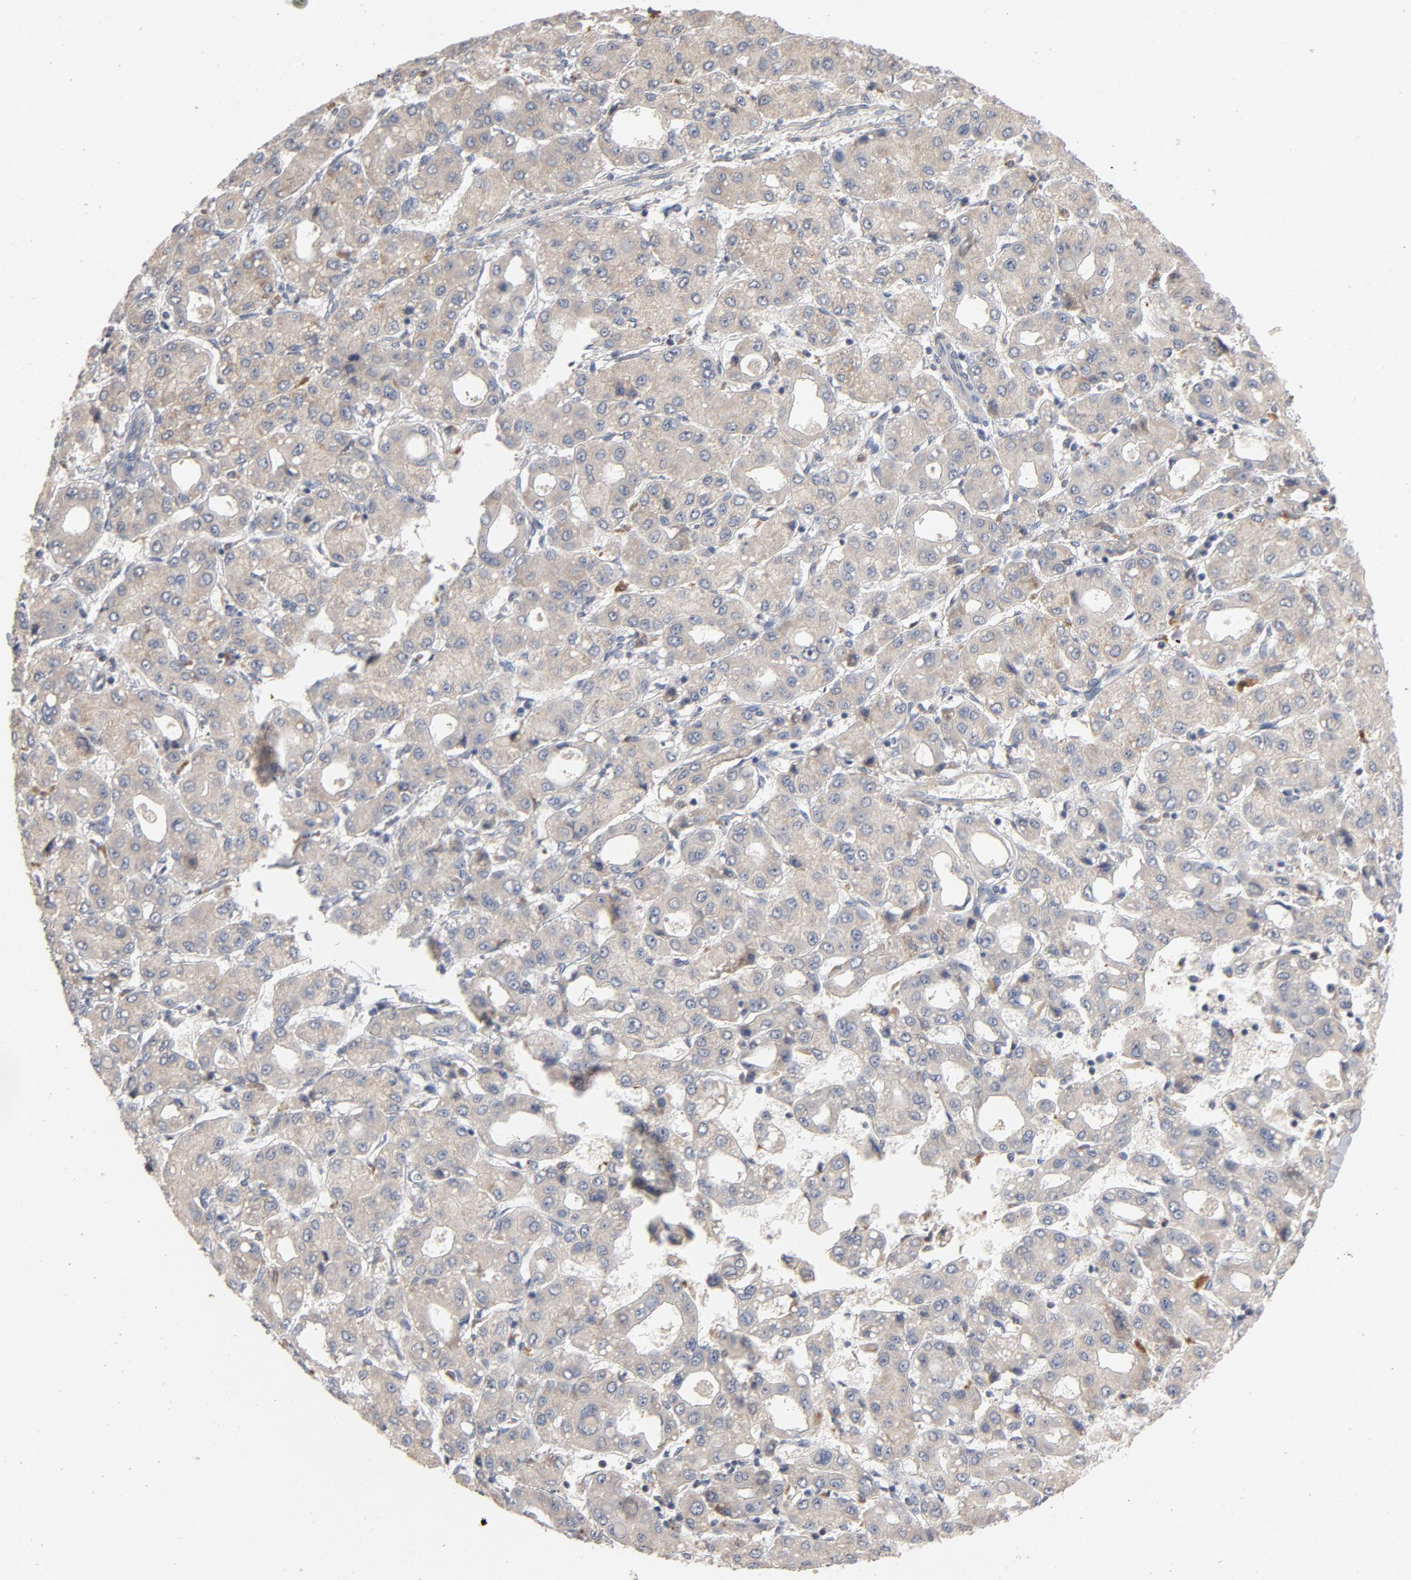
{"staining": {"intensity": "weak", "quantity": ">75%", "location": "cytoplasmic/membranous"}, "tissue": "liver cancer", "cell_type": "Tumor cells", "image_type": "cancer", "snomed": [{"axis": "morphology", "description": "Carcinoma, Hepatocellular, NOS"}, {"axis": "topography", "description": "Liver"}], "caption": "Liver cancer stained with a brown dye reveals weak cytoplasmic/membranous positive staining in about >75% of tumor cells.", "gene": "CCDC134", "patient": {"sex": "male", "age": 69}}